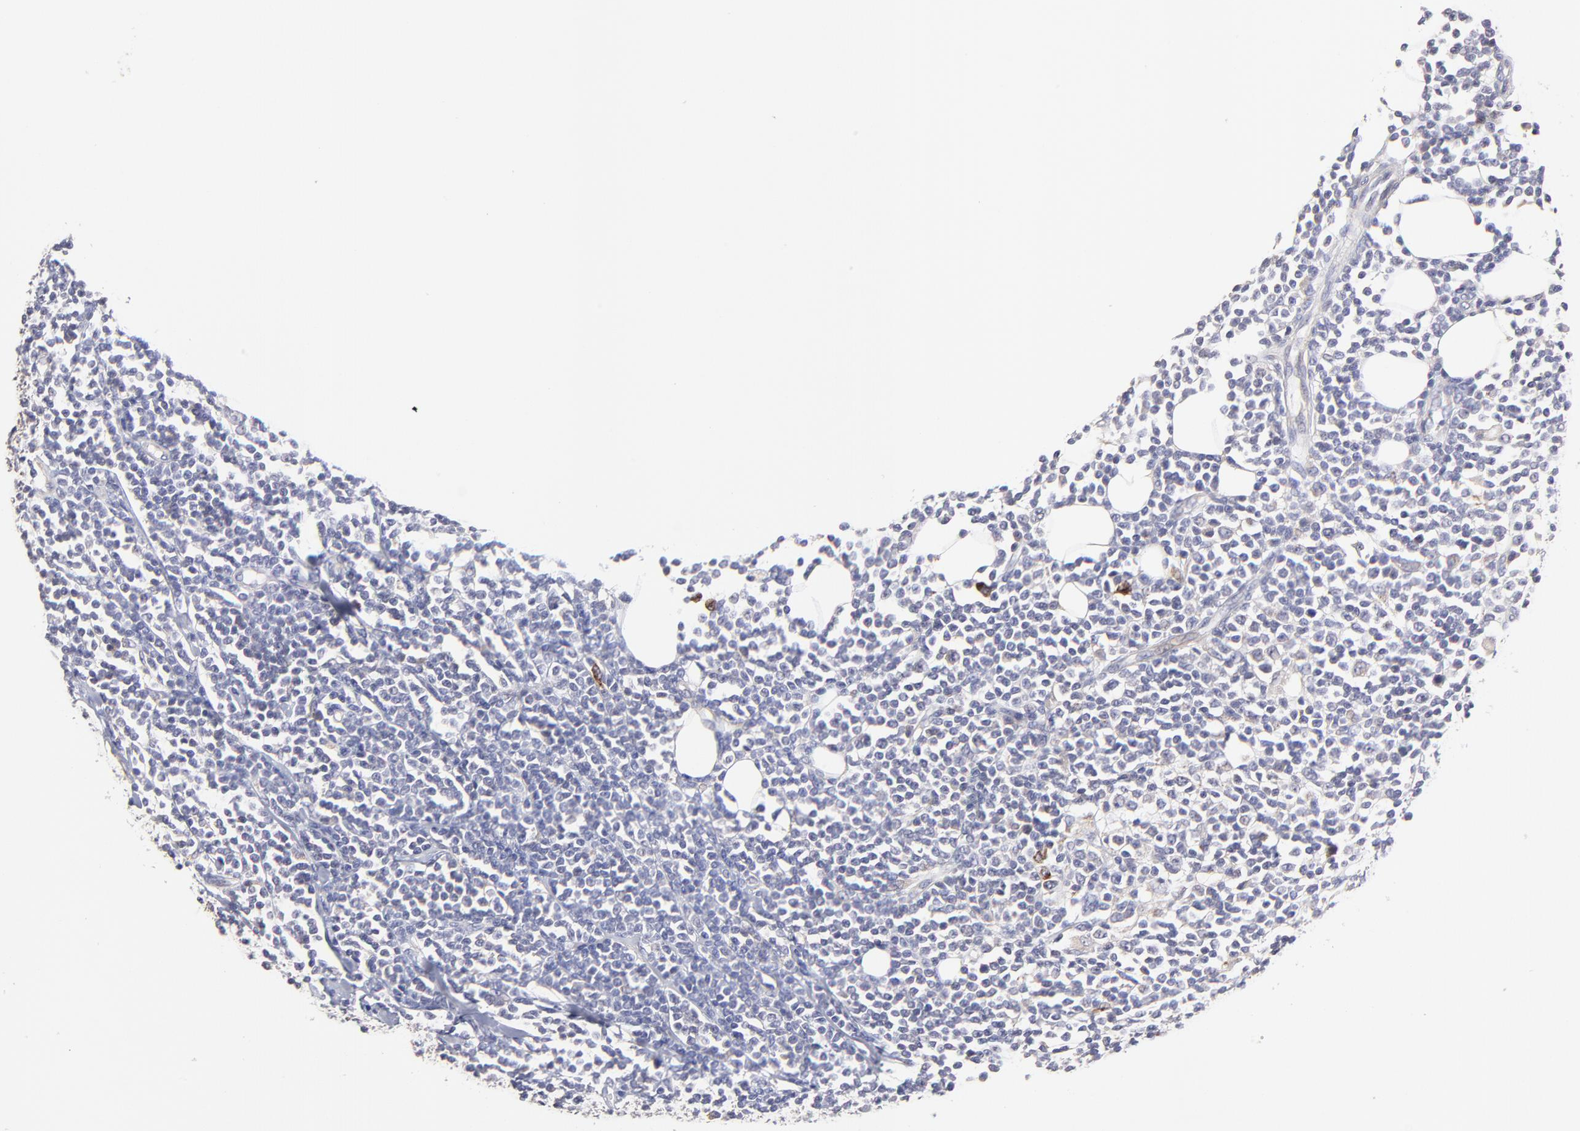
{"staining": {"intensity": "weak", "quantity": "<25%", "location": "cytoplasmic/membranous"}, "tissue": "lymphoma", "cell_type": "Tumor cells", "image_type": "cancer", "snomed": [{"axis": "morphology", "description": "Malignant lymphoma, non-Hodgkin's type, Low grade"}, {"axis": "topography", "description": "Soft tissue"}], "caption": "DAB immunohistochemical staining of malignant lymphoma, non-Hodgkin's type (low-grade) displays no significant expression in tumor cells. (DAB (3,3'-diaminobenzidine) immunohistochemistry (IHC) visualized using brightfield microscopy, high magnification).", "gene": "GCSAM", "patient": {"sex": "male", "age": 92}}